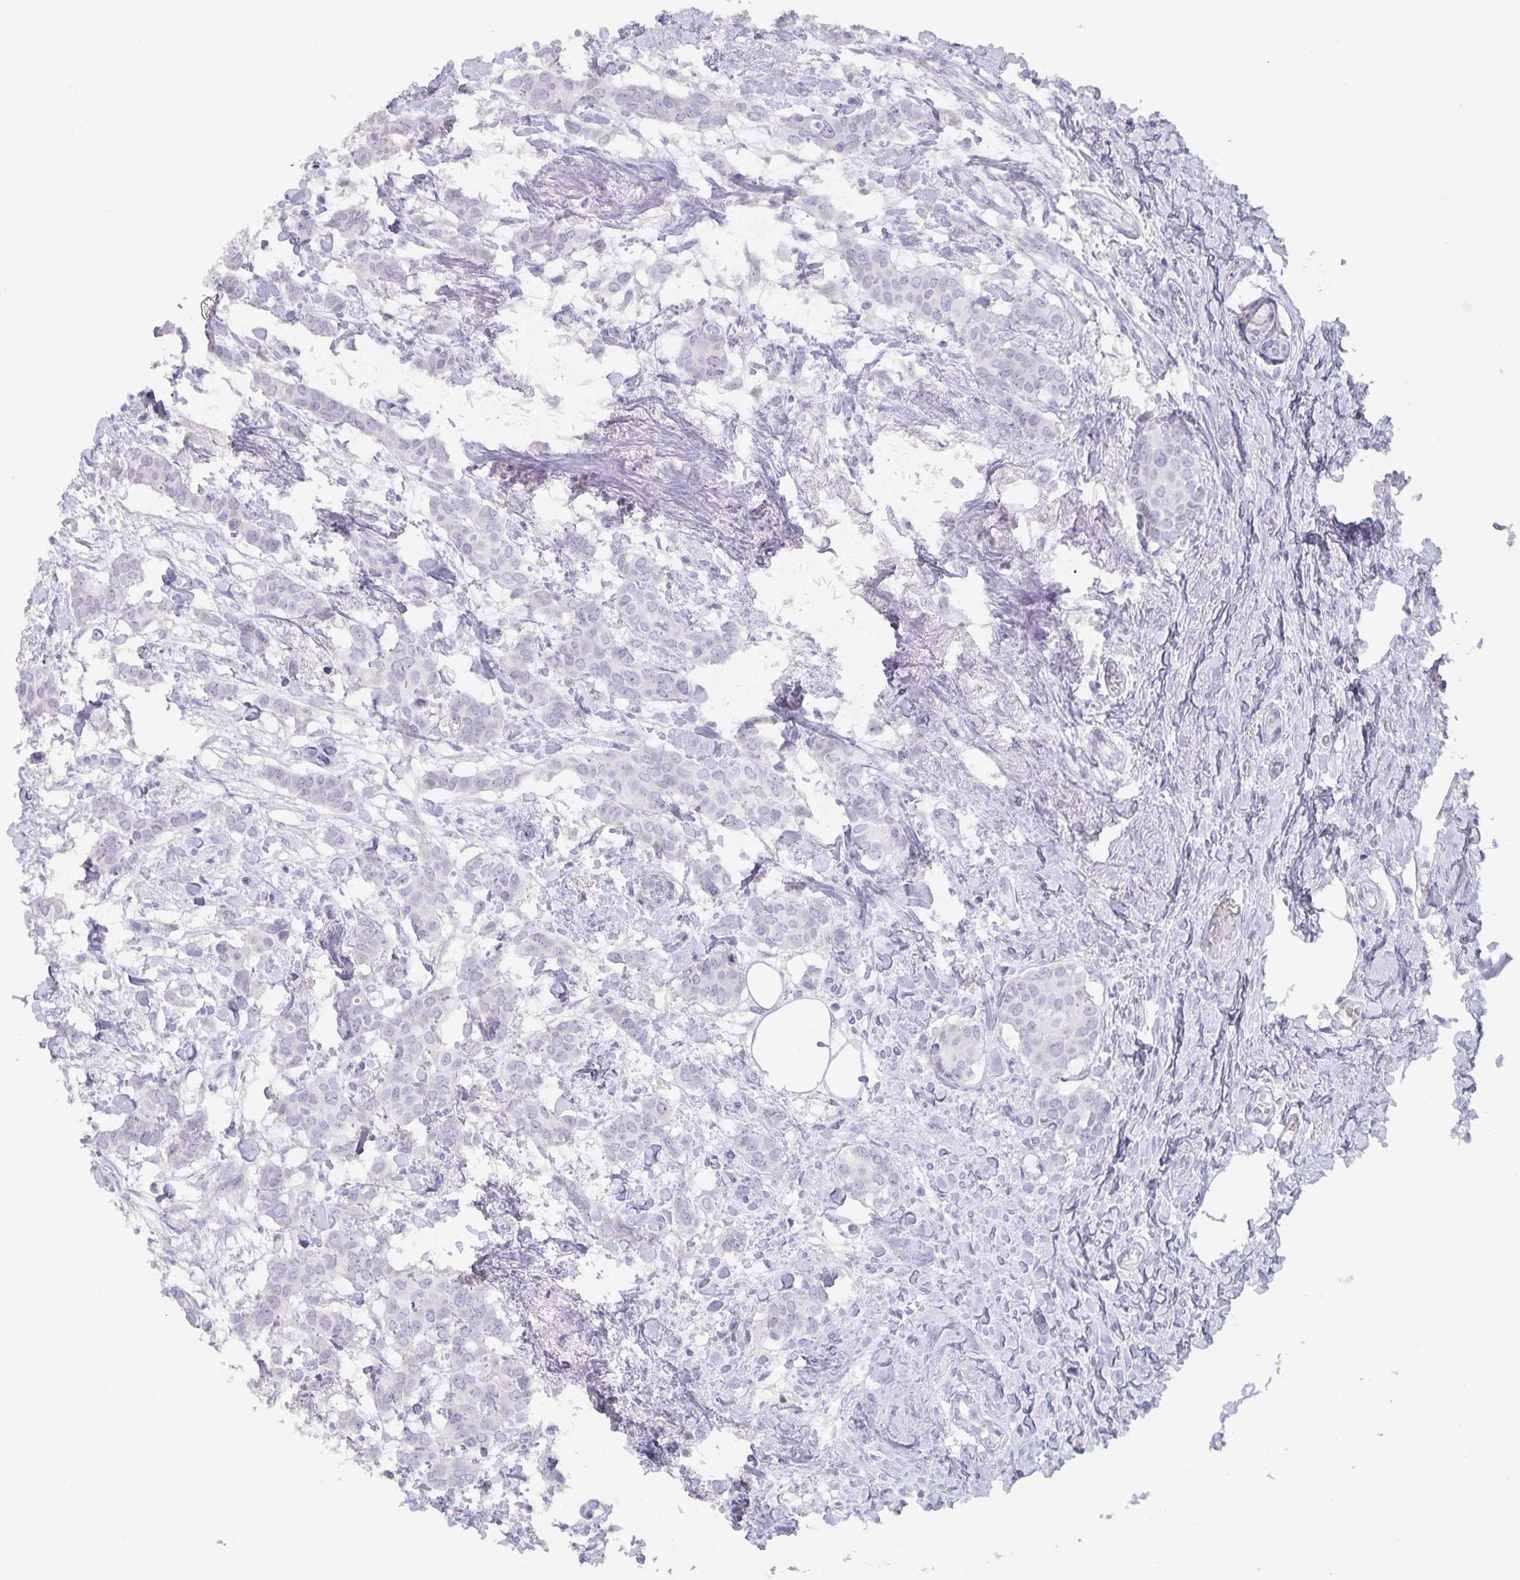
{"staining": {"intensity": "negative", "quantity": "none", "location": "none"}, "tissue": "breast cancer", "cell_type": "Tumor cells", "image_type": "cancer", "snomed": [{"axis": "morphology", "description": "Duct carcinoma"}, {"axis": "topography", "description": "Breast"}], "caption": "Tumor cells are negative for brown protein staining in breast cancer (infiltrating ductal carcinoma). (DAB (3,3'-diaminobenzidine) IHC with hematoxylin counter stain).", "gene": "AQP4", "patient": {"sex": "female", "age": 62}}